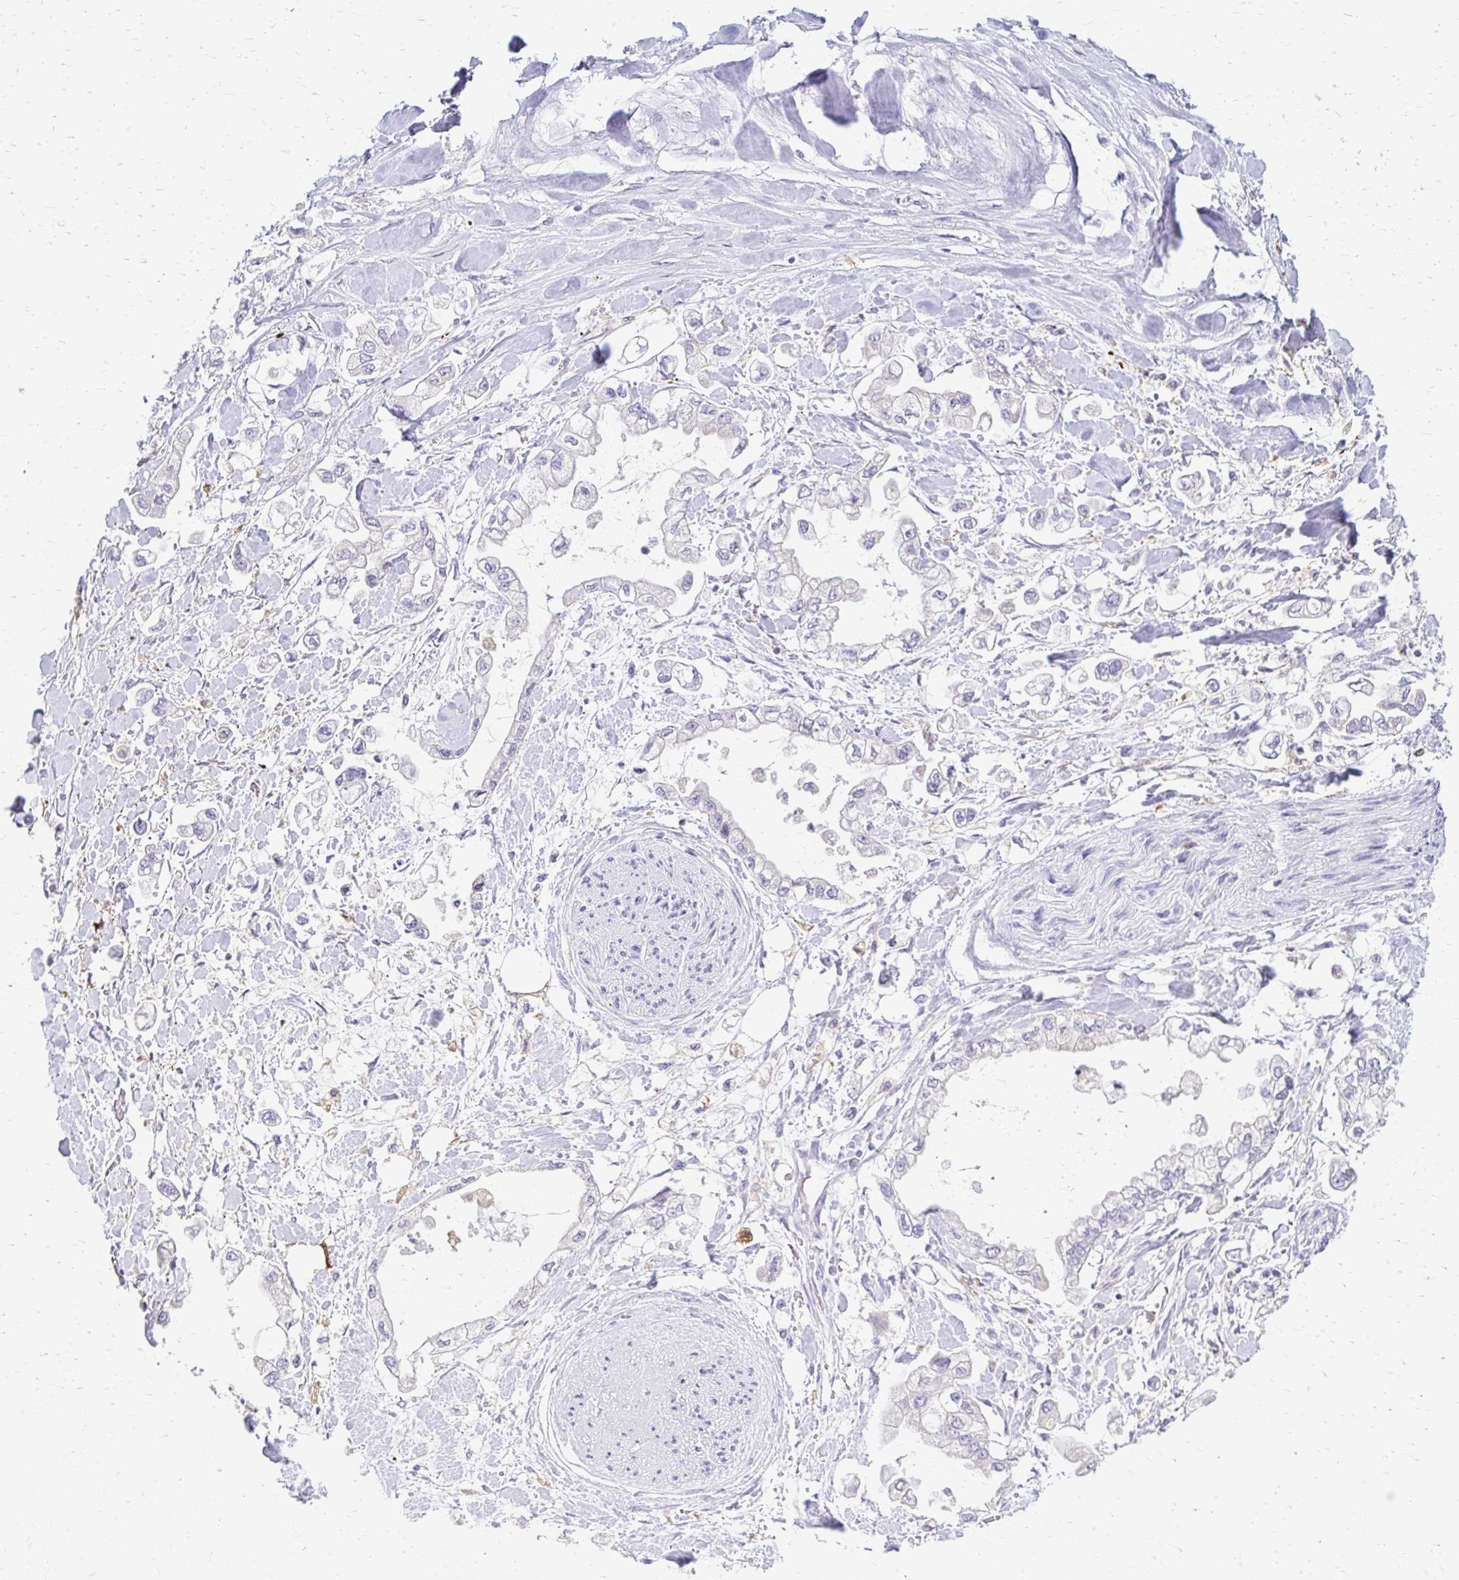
{"staining": {"intensity": "negative", "quantity": "none", "location": "none"}, "tissue": "stomach cancer", "cell_type": "Tumor cells", "image_type": "cancer", "snomed": [{"axis": "morphology", "description": "Adenocarcinoma, NOS"}, {"axis": "topography", "description": "Stomach"}], "caption": "Immunohistochemistry of human stomach adenocarcinoma displays no positivity in tumor cells. (Stains: DAB (3,3'-diaminobenzidine) immunohistochemistry (IHC) with hematoxylin counter stain, Microscopy: brightfield microscopy at high magnification).", "gene": "SAMD13", "patient": {"sex": "male", "age": 62}}